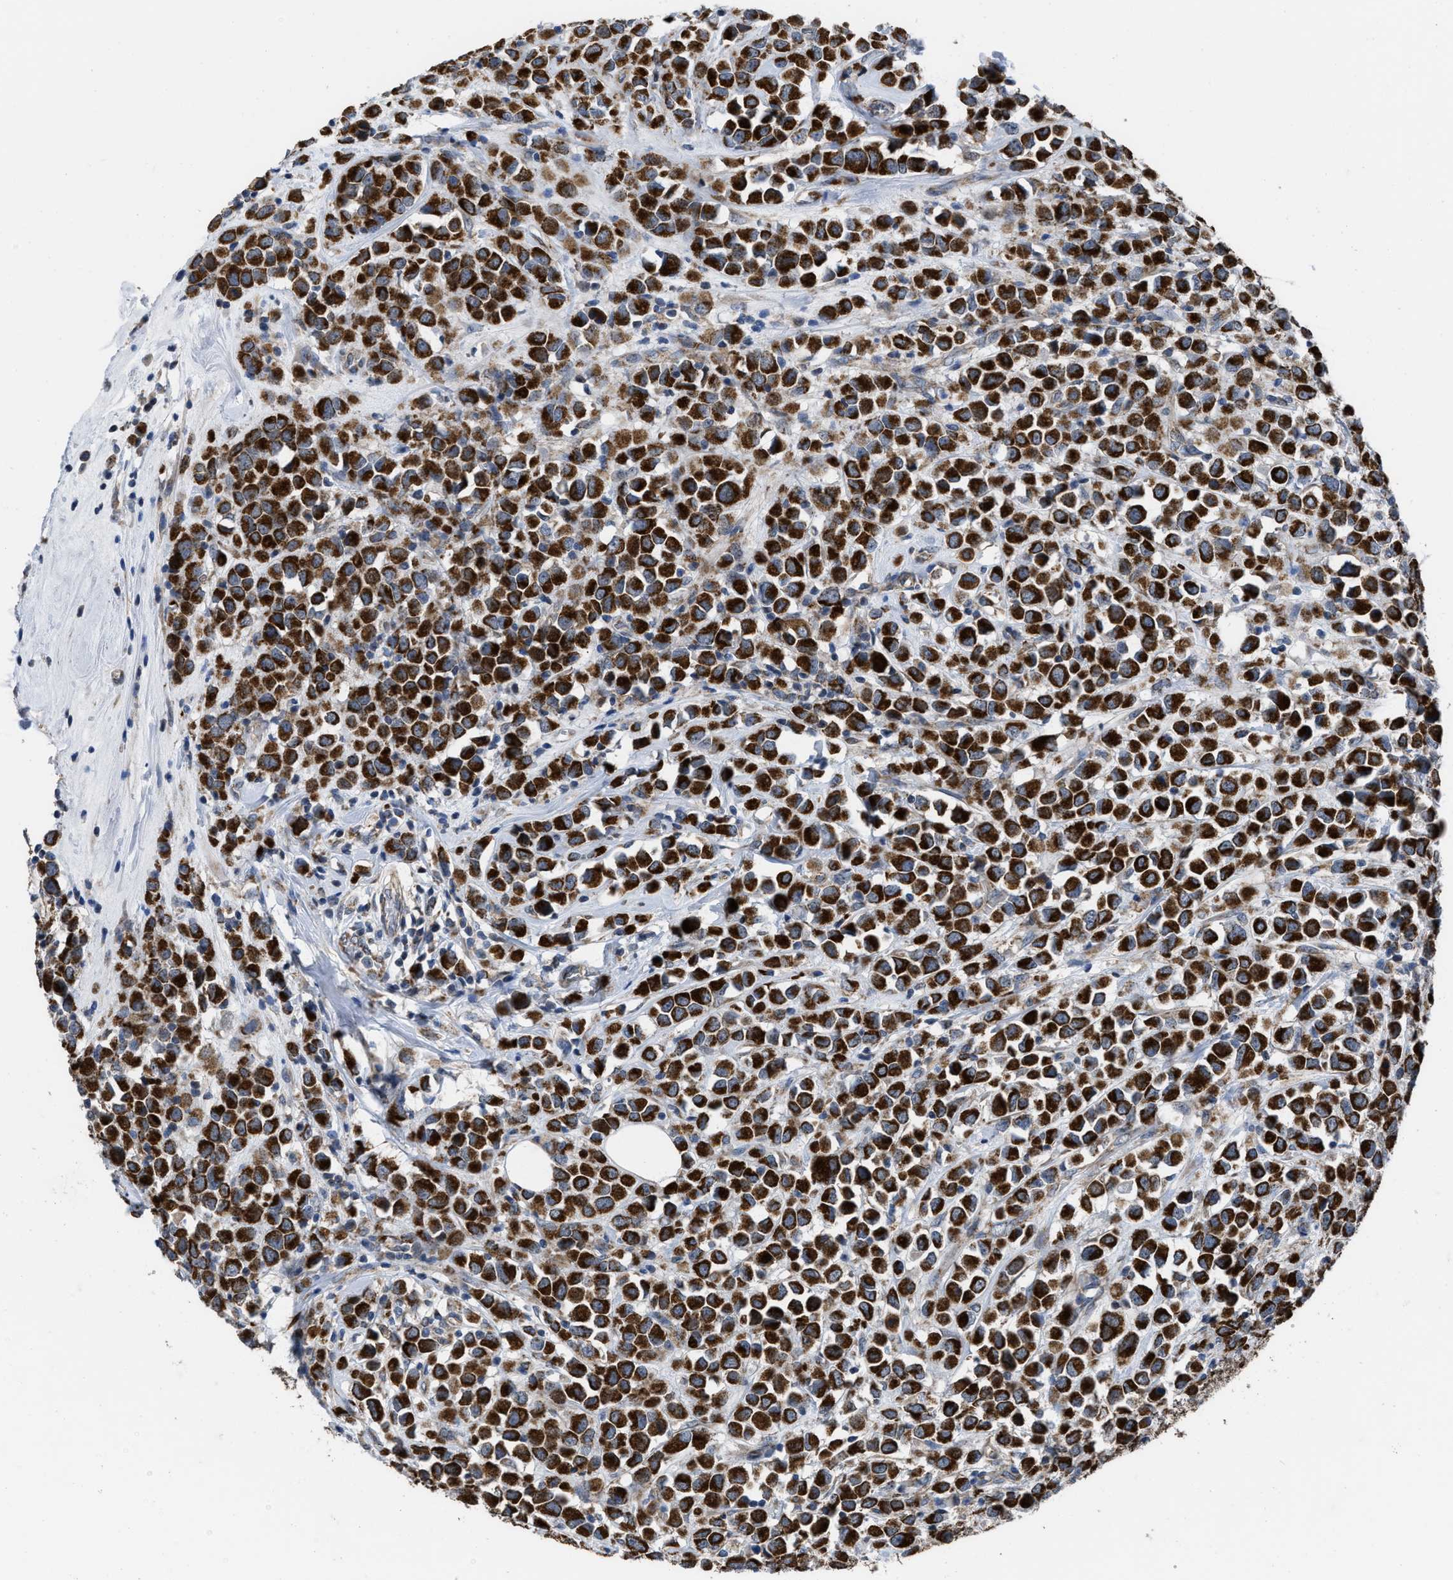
{"staining": {"intensity": "strong", "quantity": ">75%", "location": "cytoplasmic/membranous"}, "tissue": "breast cancer", "cell_type": "Tumor cells", "image_type": "cancer", "snomed": [{"axis": "morphology", "description": "Duct carcinoma"}, {"axis": "topography", "description": "Breast"}], "caption": "Breast cancer stained with a brown dye exhibits strong cytoplasmic/membranous positive staining in approximately >75% of tumor cells.", "gene": "AKAP1", "patient": {"sex": "female", "age": 61}}